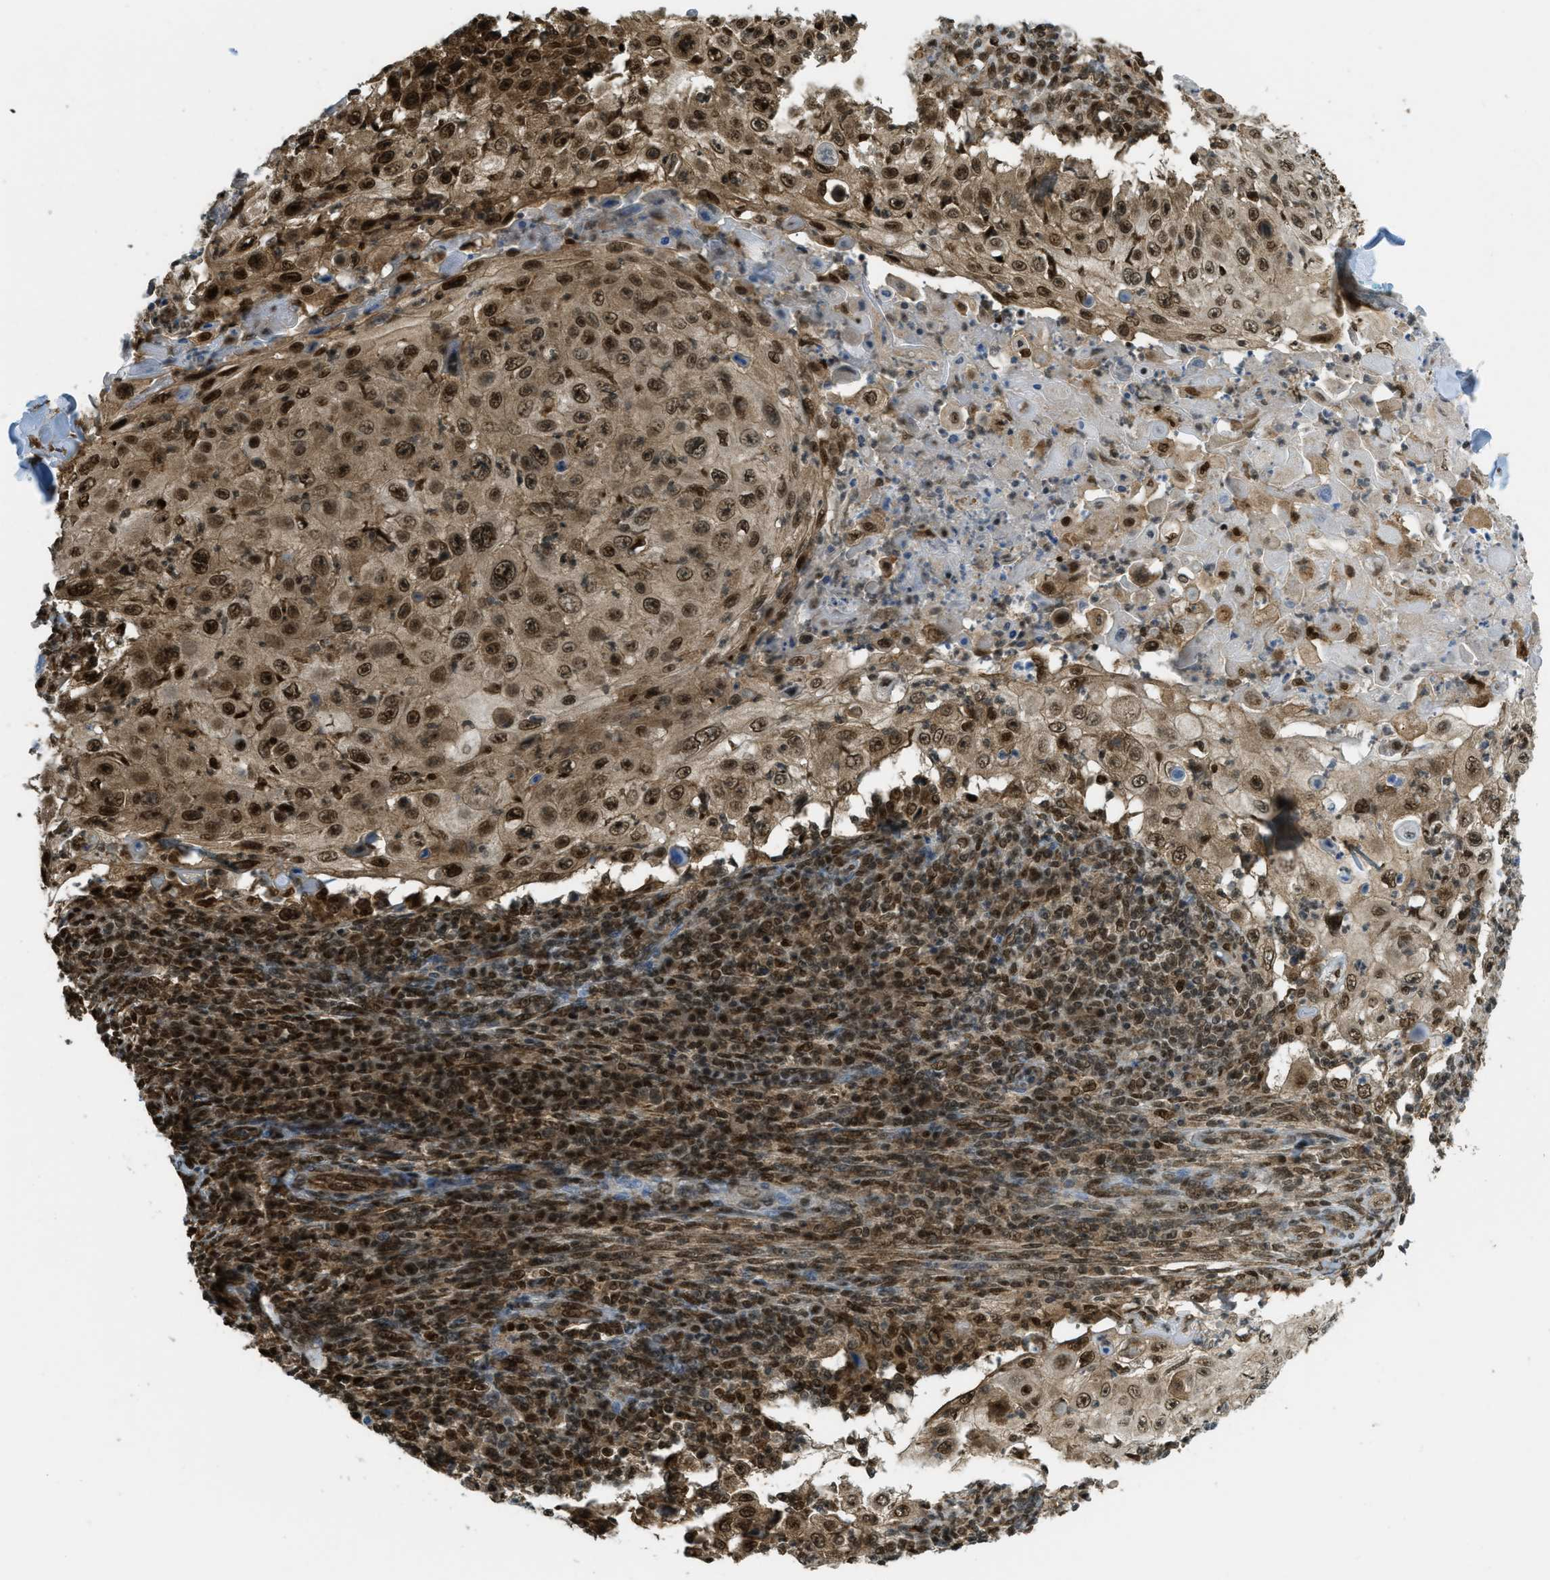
{"staining": {"intensity": "moderate", "quantity": ">75%", "location": "cytoplasmic/membranous,nuclear"}, "tissue": "skin cancer", "cell_type": "Tumor cells", "image_type": "cancer", "snomed": [{"axis": "morphology", "description": "Squamous cell carcinoma, NOS"}, {"axis": "topography", "description": "Skin"}], "caption": "Protein staining shows moderate cytoplasmic/membranous and nuclear staining in approximately >75% of tumor cells in skin squamous cell carcinoma.", "gene": "TNPO1", "patient": {"sex": "male", "age": 86}}